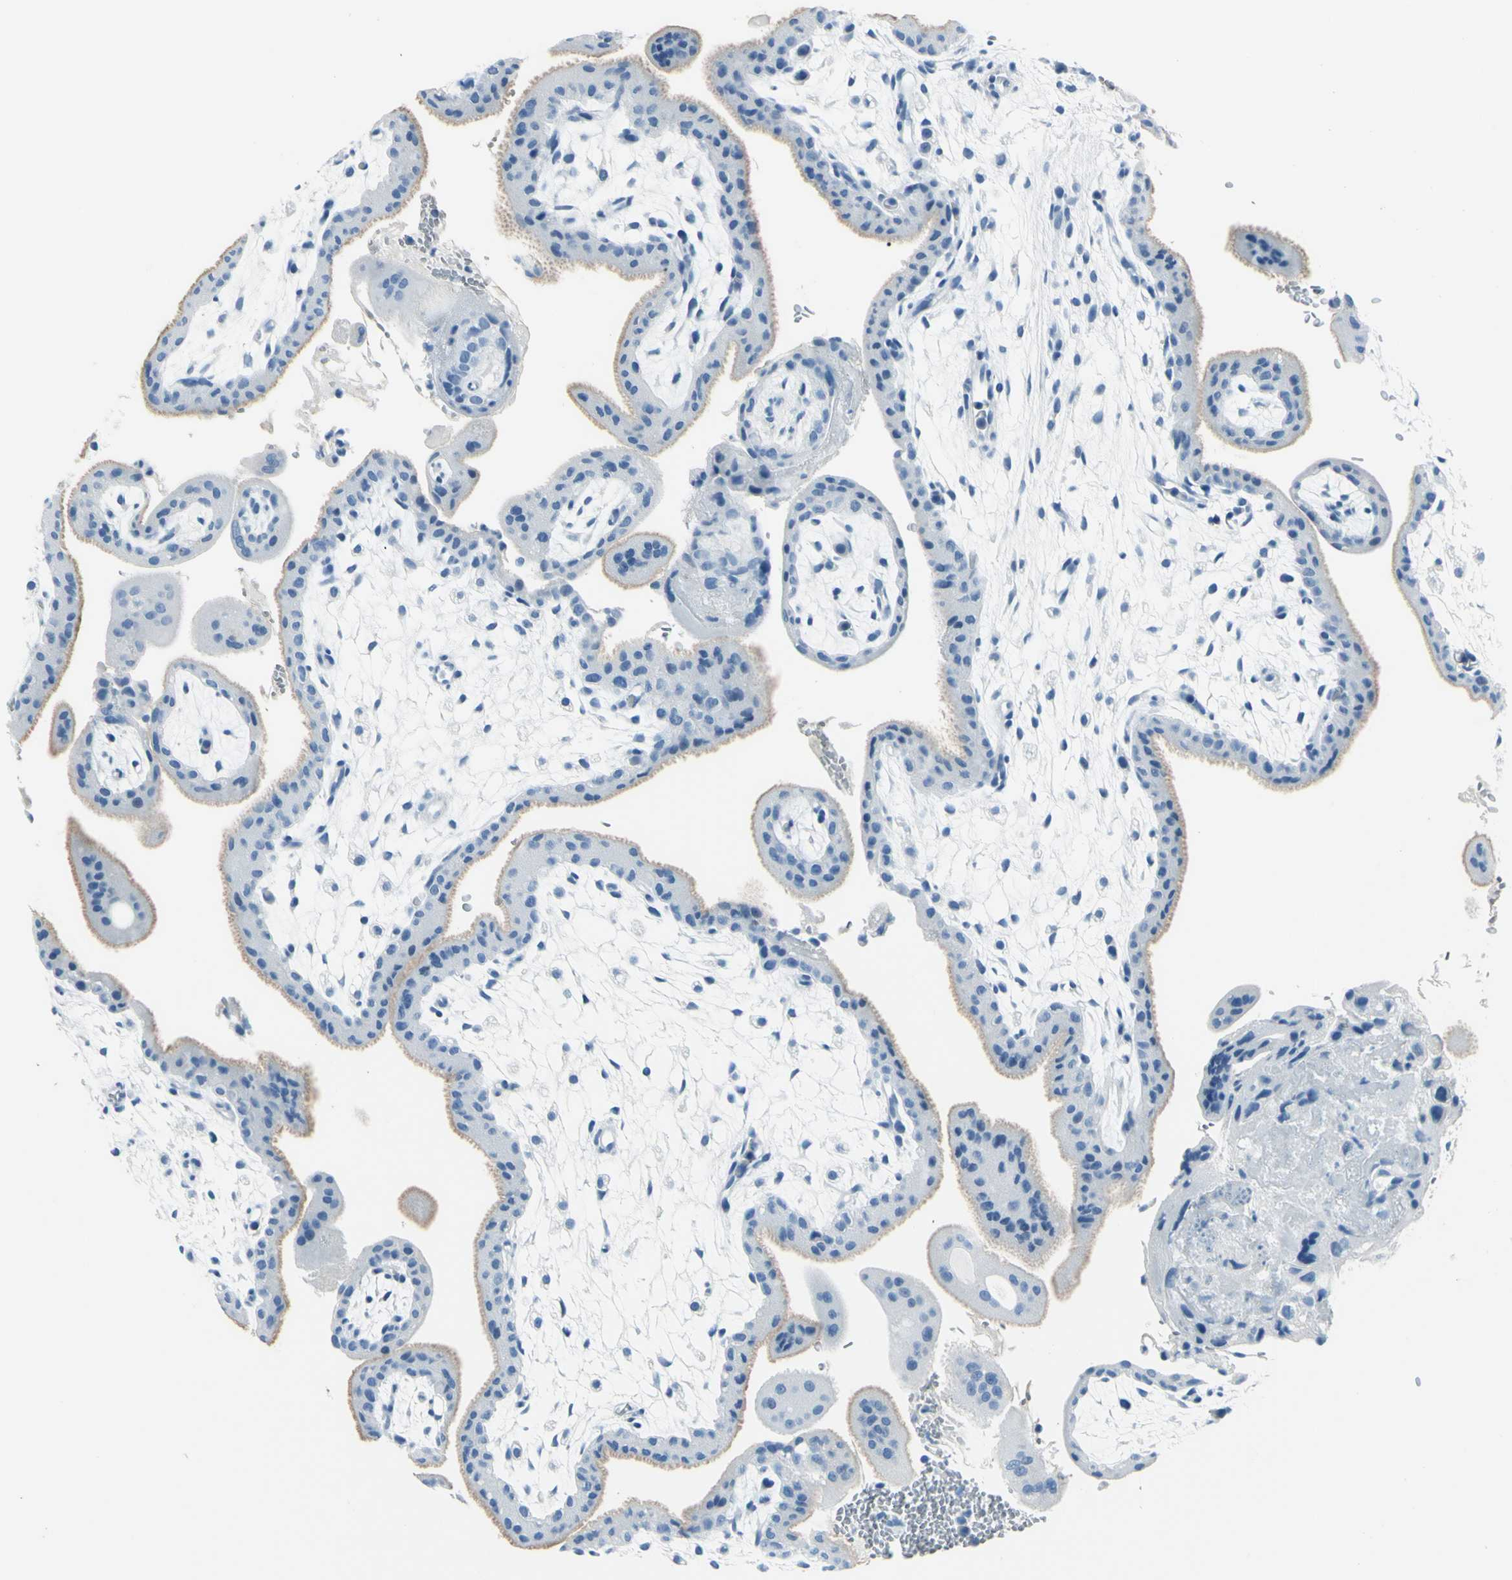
{"staining": {"intensity": "negative", "quantity": "none", "location": "none"}, "tissue": "placenta", "cell_type": "Decidual cells", "image_type": "normal", "snomed": [{"axis": "morphology", "description": "Normal tissue, NOS"}, {"axis": "topography", "description": "Placenta"}], "caption": "There is no significant positivity in decidual cells of placenta. (Stains: DAB immunohistochemistry (IHC) with hematoxylin counter stain, Microscopy: brightfield microscopy at high magnification).", "gene": "CDH15", "patient": {"sex": "female", "age": 35}}